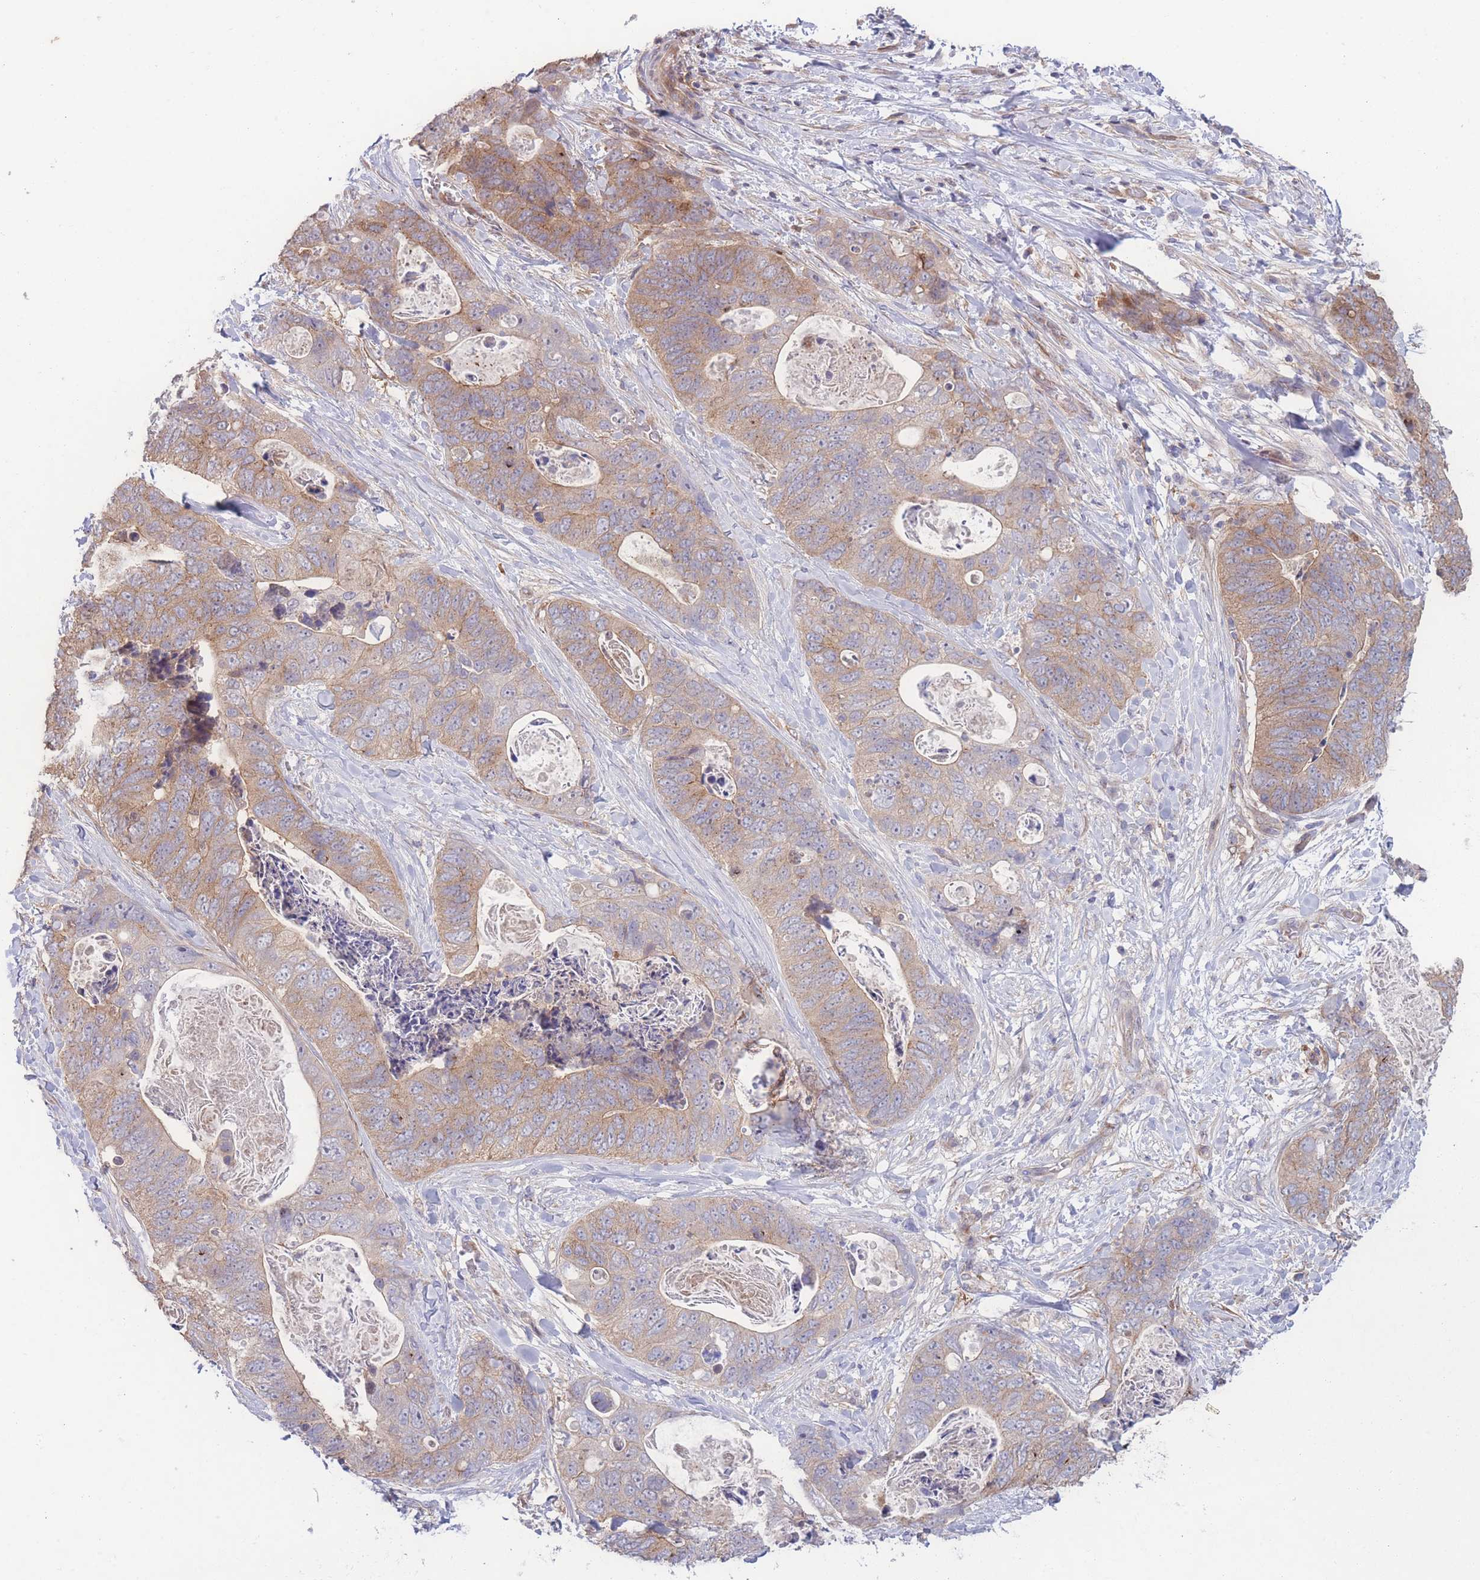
{"staining": {"intensity": "moderate", "quantity": "<25%", "location": "cytoplasmic/membranous"}, "tissue": "stomach cancer", "cell_type": "Tumor cells", "image_type": "cancer", "snomed": [{"axis": "morphology", "description": "Adenocarcinoma, NOS"}, {"axis": "topography", "description": "Stomach"}], "caption": "Immunohistochemistry (IHC) (DAB) staining of human adenocarcinoma (stomach) displays moderate cytoplasmic/membranous protein expression in about <25% of tumor cells.", "gene": "STEAP3", "patient": {"sex": "female", "age": 89}}